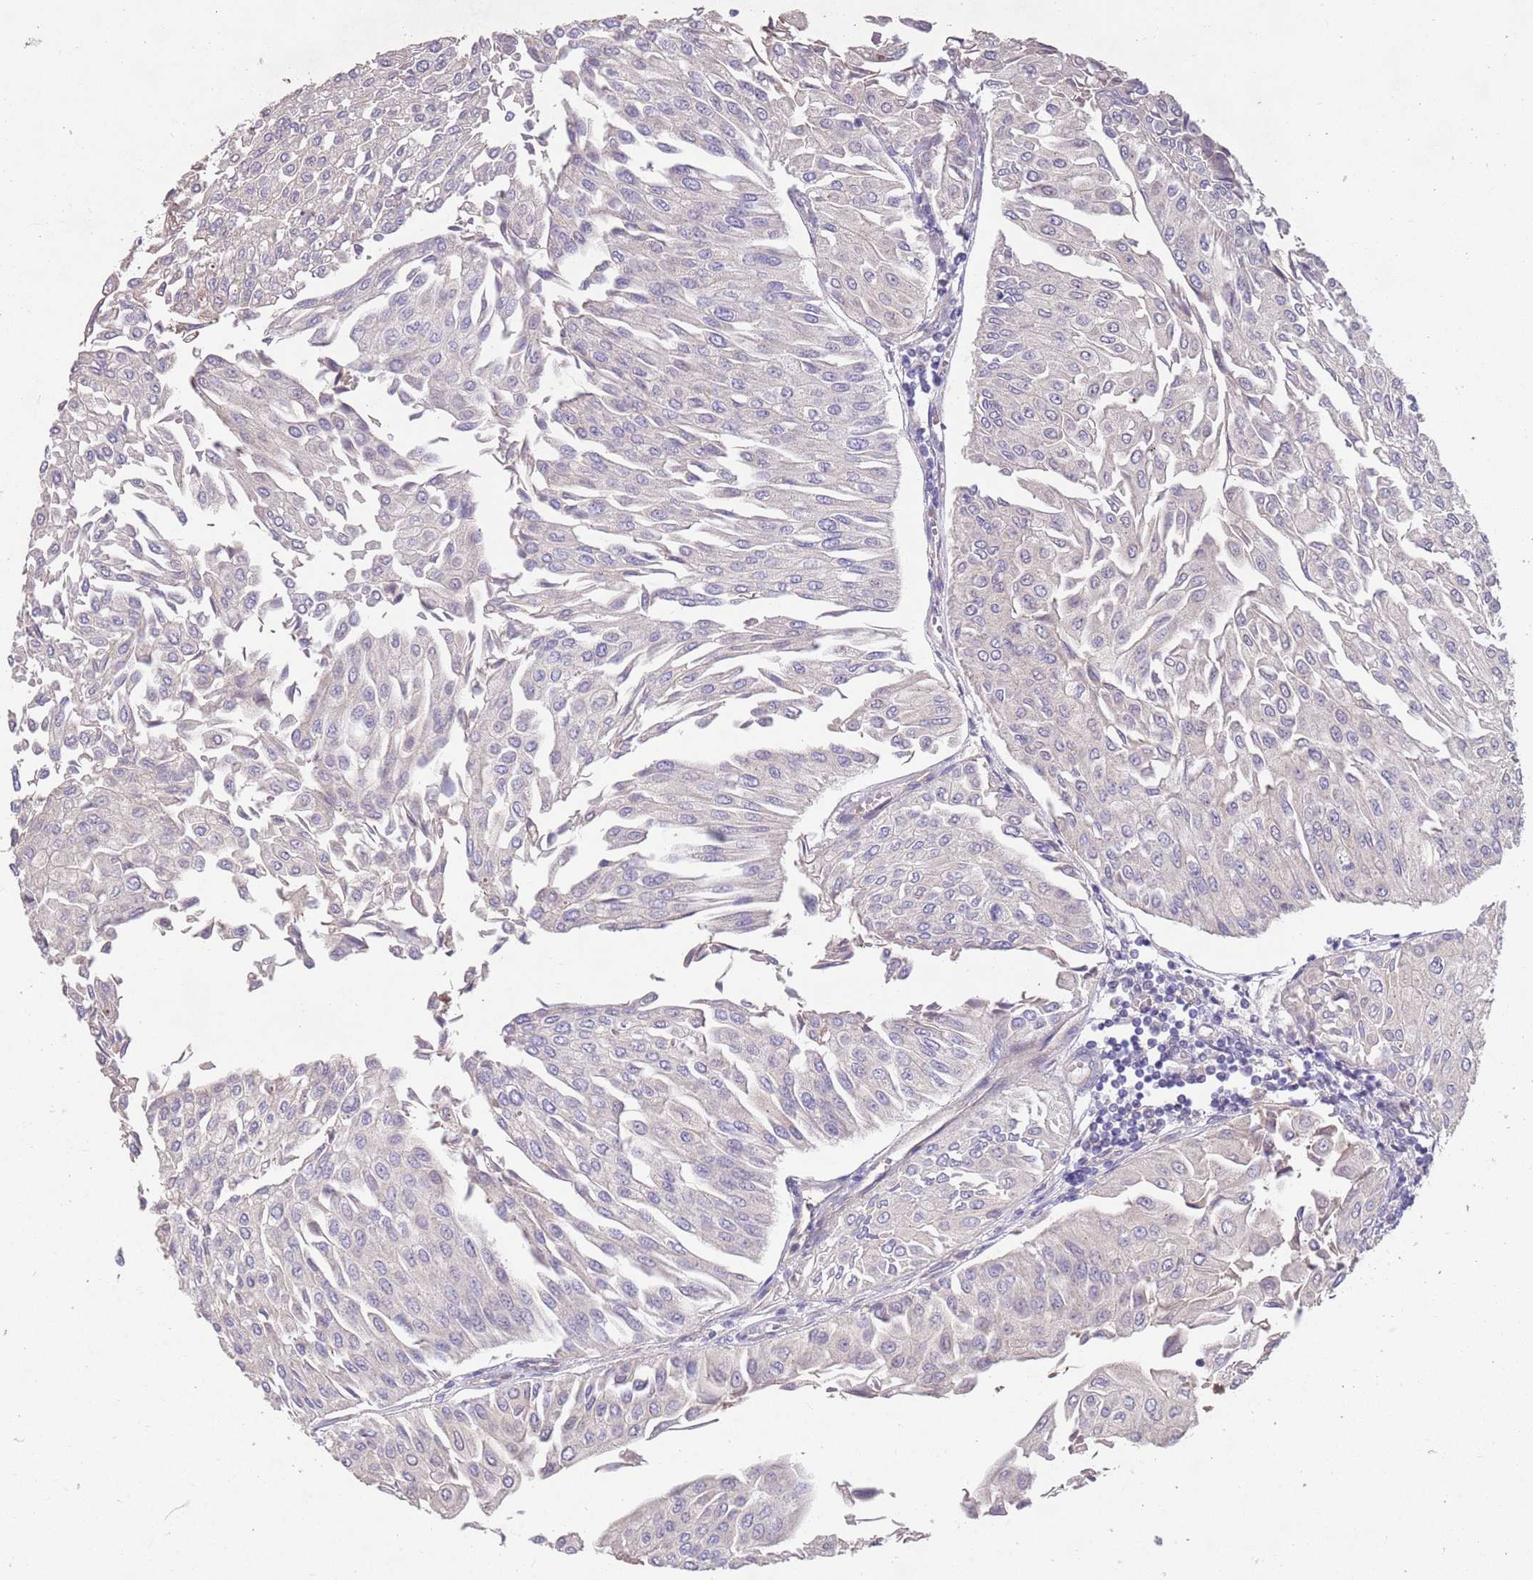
{"staining": {"intensity": "negative", "quantity": "none", "location": "none"}, "tissue": "urothelial cancer", "cell_type": "Tumor cells", "image_type": "cancer", "snomed": [{"axis": "morphology", "description": "Urothelial carcinoma, Low grade"}, {"axis": "topography", "description": "Urinary bladder"}], "caption": "The immunohistochemistry image has no significant staining in tumor cells of urothelial cancer tissue.", "gene": "MEI1", "patient": {"sex": "male", "age": 67}}